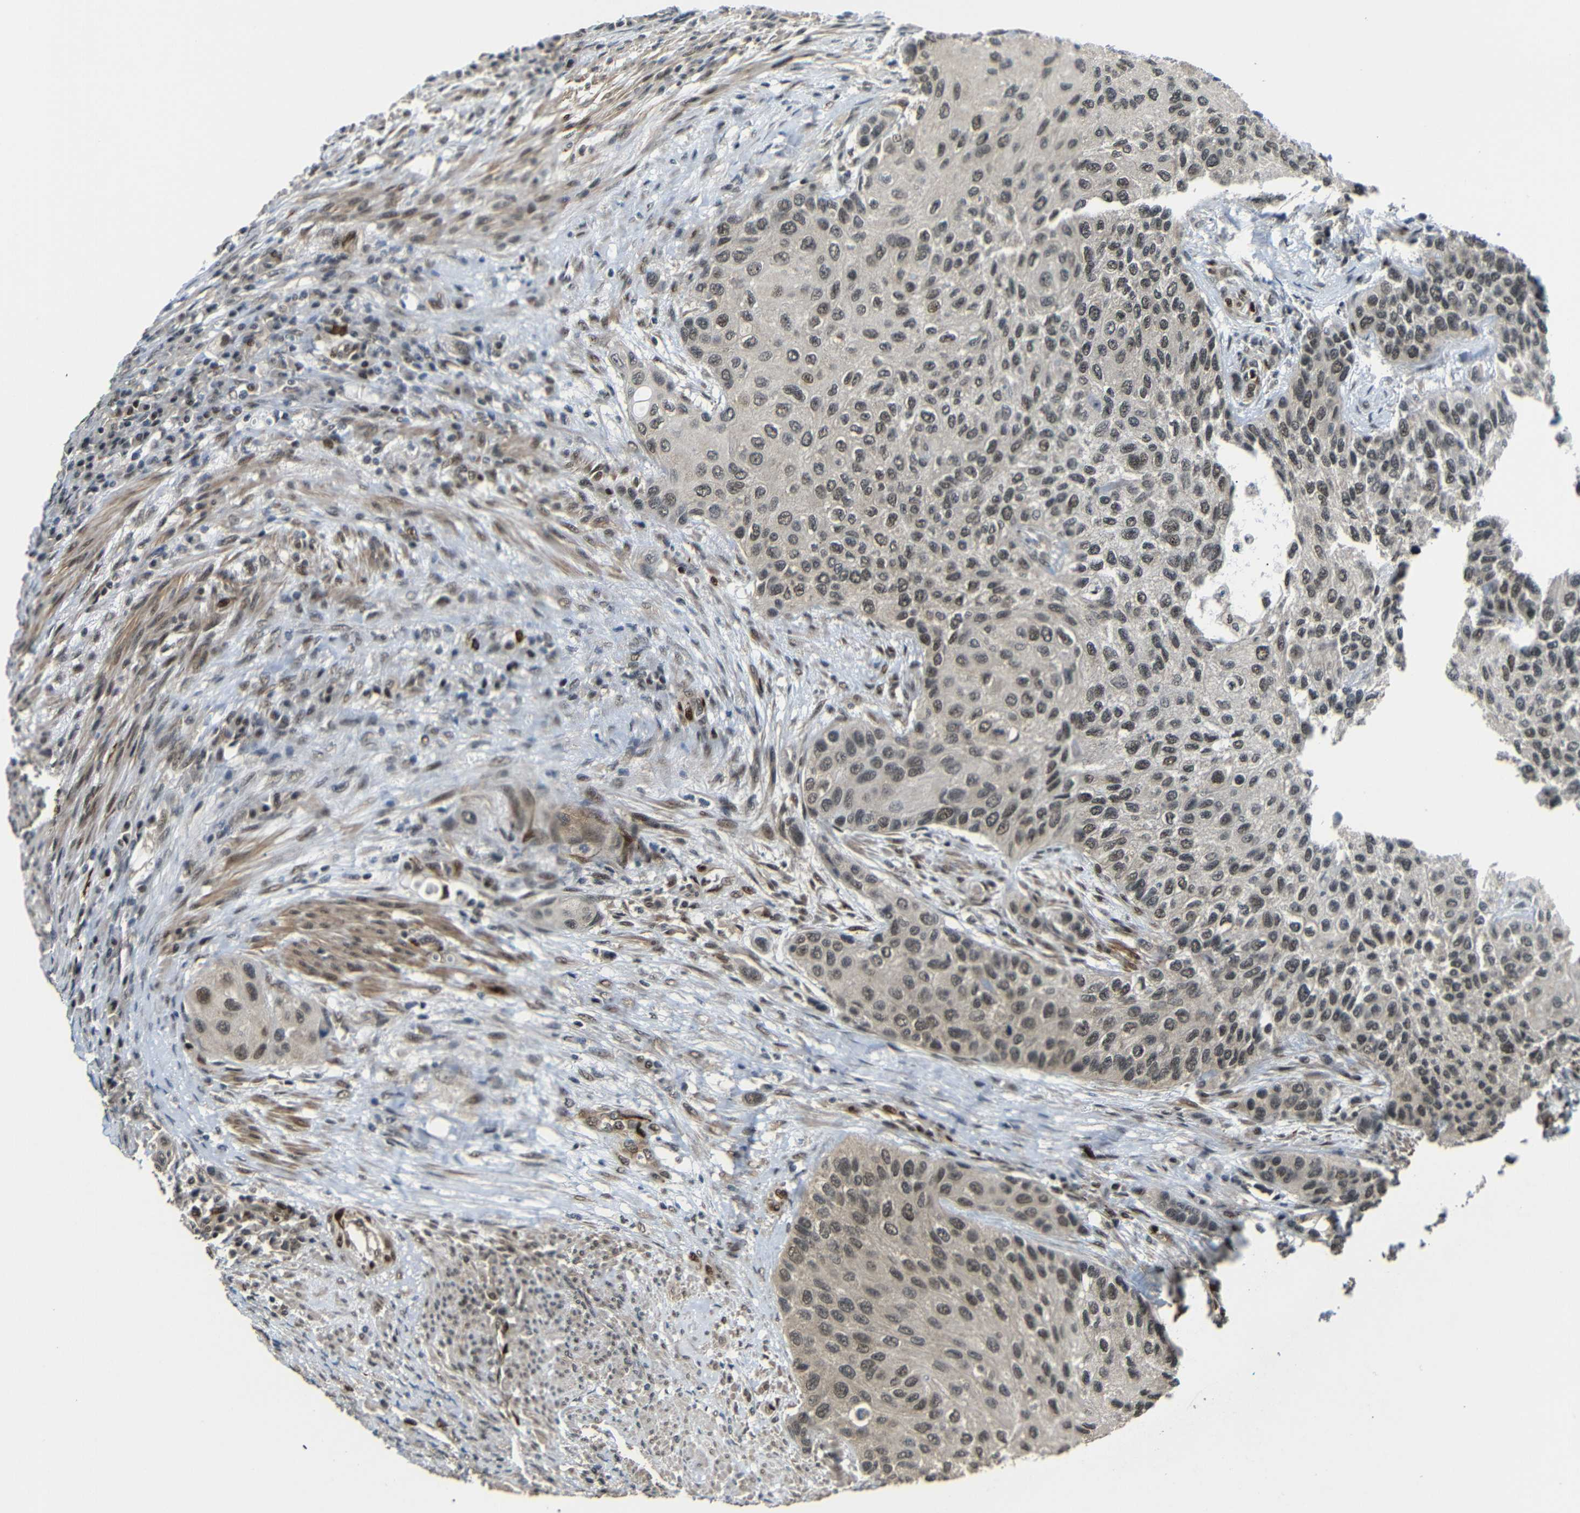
{"staining": {"intensity": "moderate", "quantity": ">75%", "location": "cytoplasmic/membranous,nuclear"}, "tissue": "urothelial cancer", "cell_type": "Tumor cells", "image_type": "cancer", "snomed": [{"axis": "morphology", "description": "Urothelial carcinoma, High grade"}, {"axis": "topography", "description": "Urinary bladder"}], "caption": "Immunohistochemistry image of urothelial carcinoma (high-grade) stained for a protein (brown), which displays medium levels of moderate cytoplasmic/membranous and nuclear staining in approximately >75% of tumor cells.", "gene": "TBX2", "patient": {"sex": "female", "age": 56}}